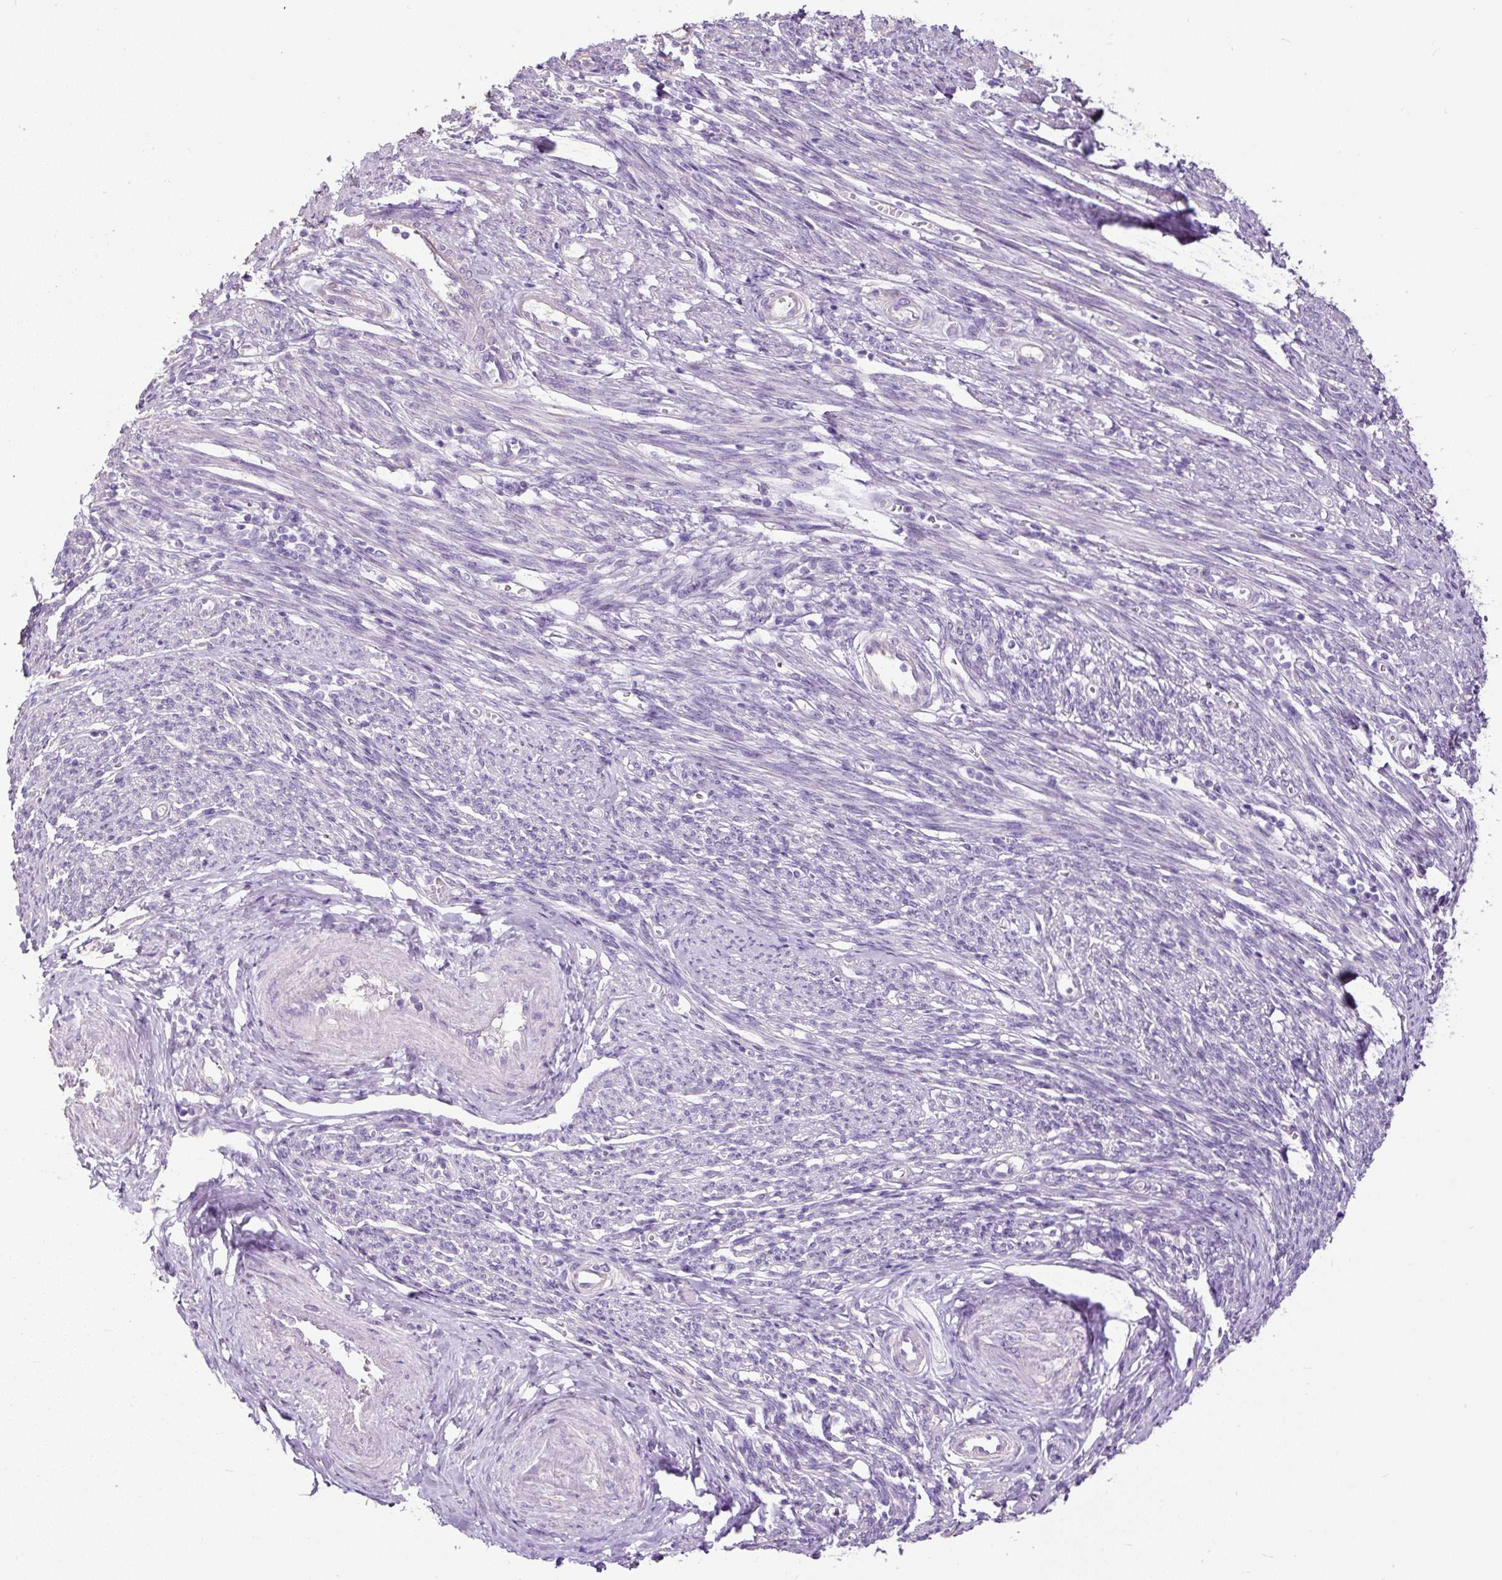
{"staining": {"intensity": "negative", "quantity": "none", "location": "none"}, "tissue": "endometrial cancer", "cell_type": "Tumor cells", "image_type": "cancer", "snomed": [{"axis": "morphology", "description": "Adenocarcinoma, NOS"}, {"axis": "topography", "description": "Endometrium"}], "caption": "Adenocarcinoma (endometrial) stained for a protein using immunohistochemistry (IHC) demonstrates no expression tumor cells.", "gene": "PDIA2", "patient": {"sex": "female", "age": 62}}